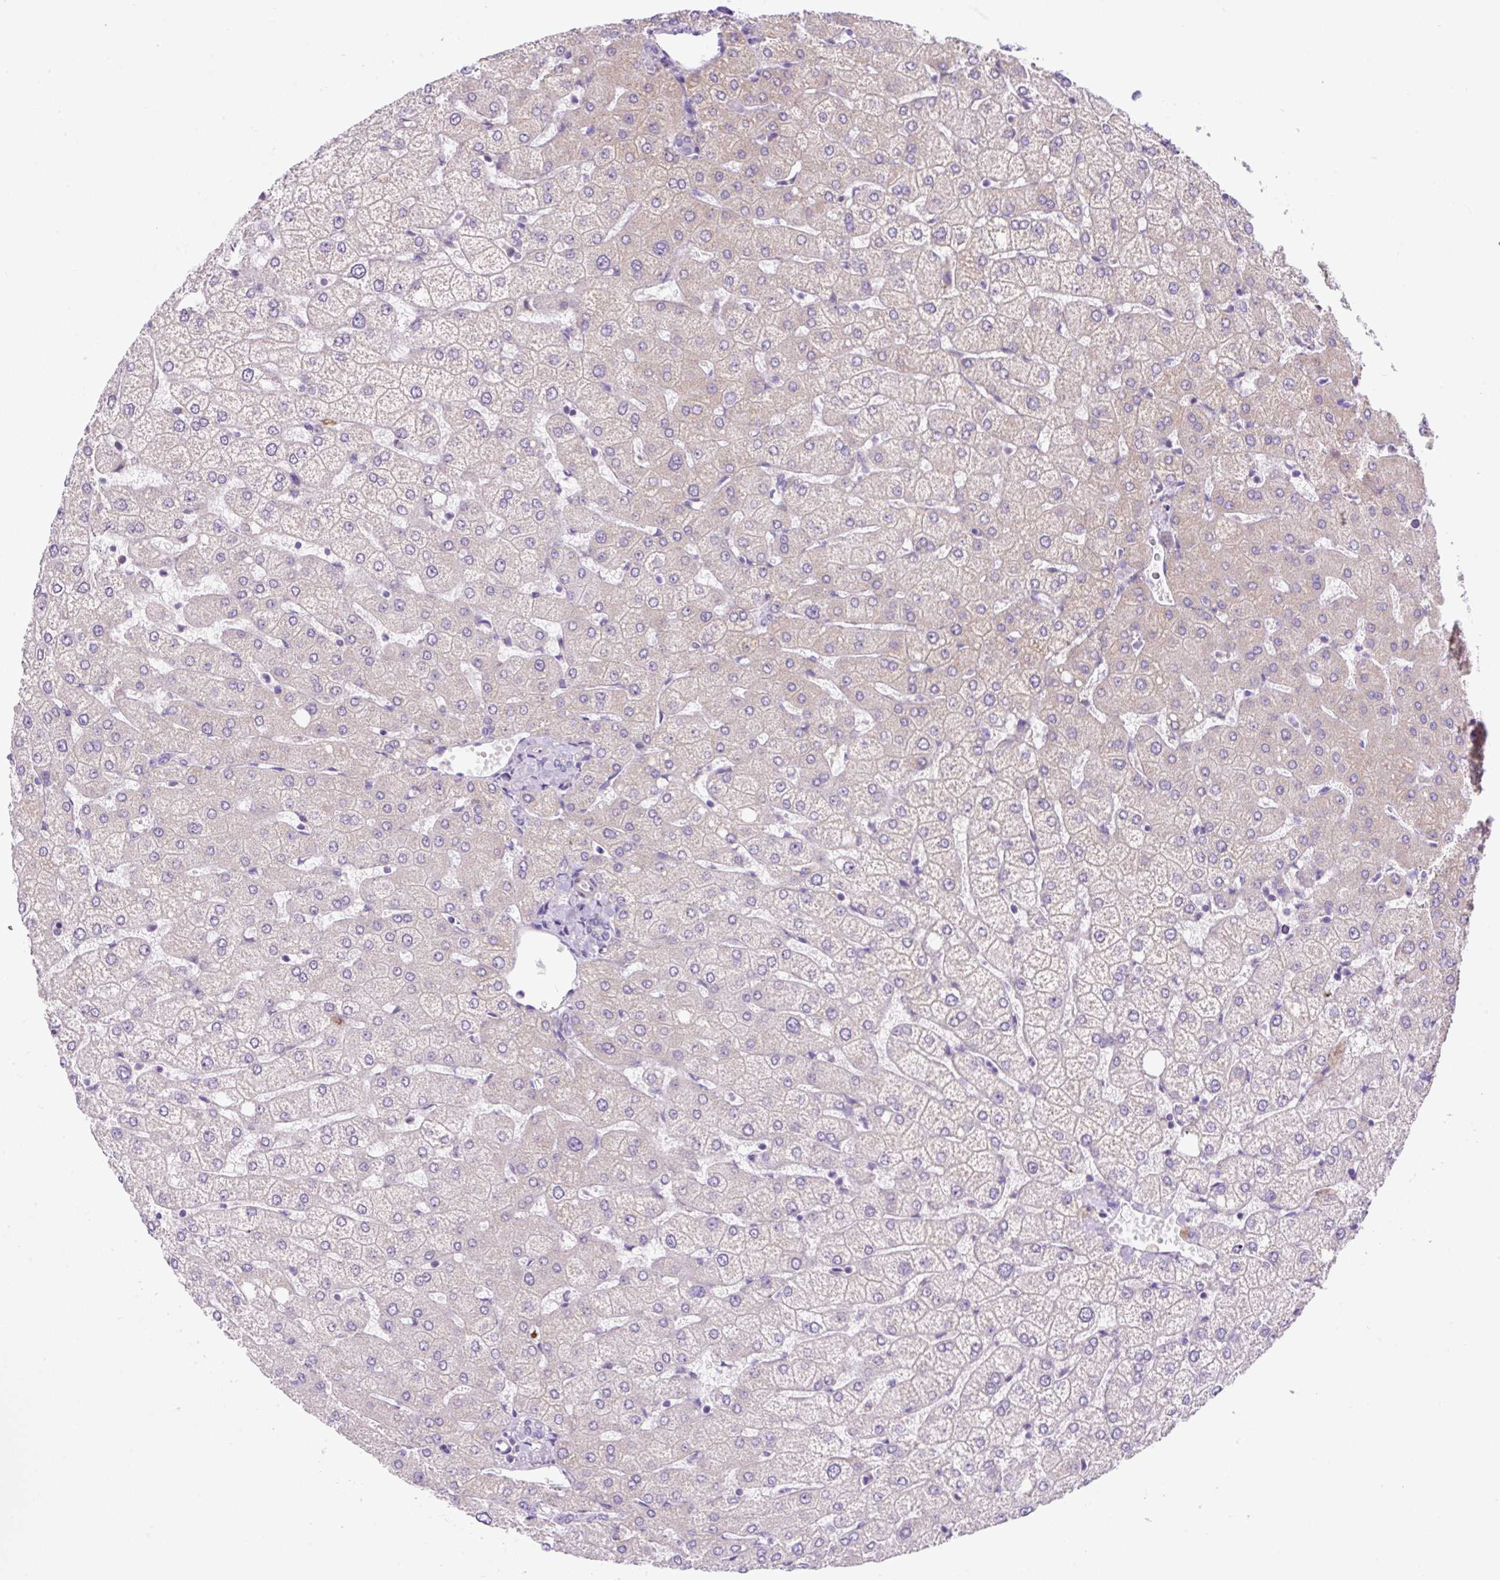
{"staining": {"intensity": "negative", "quantity": "none", "location": "none"}, "tissue": "liver", "cell_type": "Cholangiocytes", "image_type": "normal", "snomed": [{"axis": "morphology", "description": "Normal tissue, NOS"}, {"axis": "topography", "description": "Liver"}], "caption": "Immunohistochemistry (IHC) histopathology image of unremarkable liver stained for a protein (brown), which demonstrates no expression in cholangiocytes.", "gene": "OGDHL", "patient": {"sex": "female", "age": 54}}